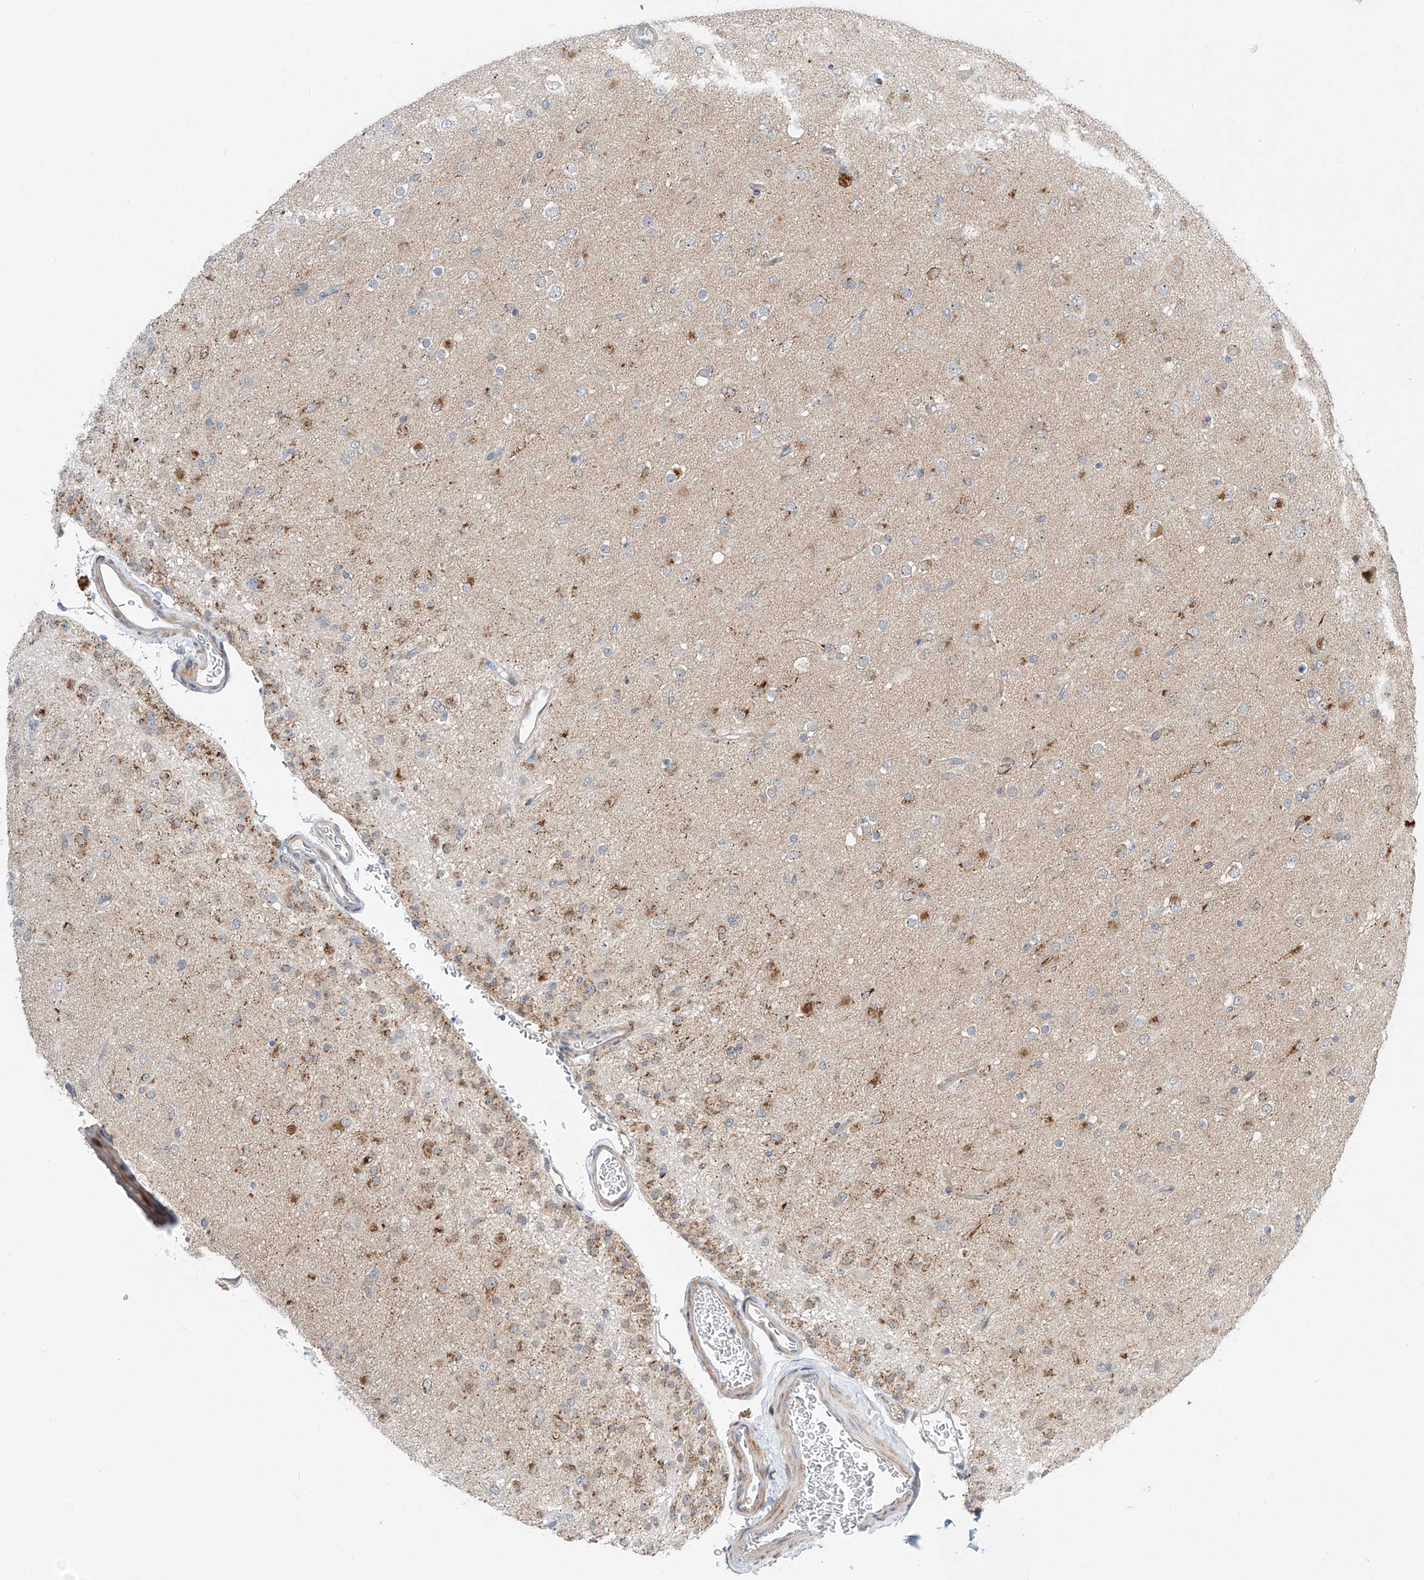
{"staining": {"intensity": "moderate", "quantity": "<25%", "location": "cytoplasmic/membranous"}, "tissue": "glioma", "cell_type": "Tumor cells", "image_type": "cancer", "snomed": [{"axis": "morphology", "description": "Glioma, malignant, Low grade"}, {"axis": "topography", "description": "Brain"}], "caption": "A brown stain labels moderate cytoplasmic/membranous expression of a protein in malignant low-grade glioma tumor cells.", "gene": "CLDND1", "patient": {"sex": "male", "age": 65}}